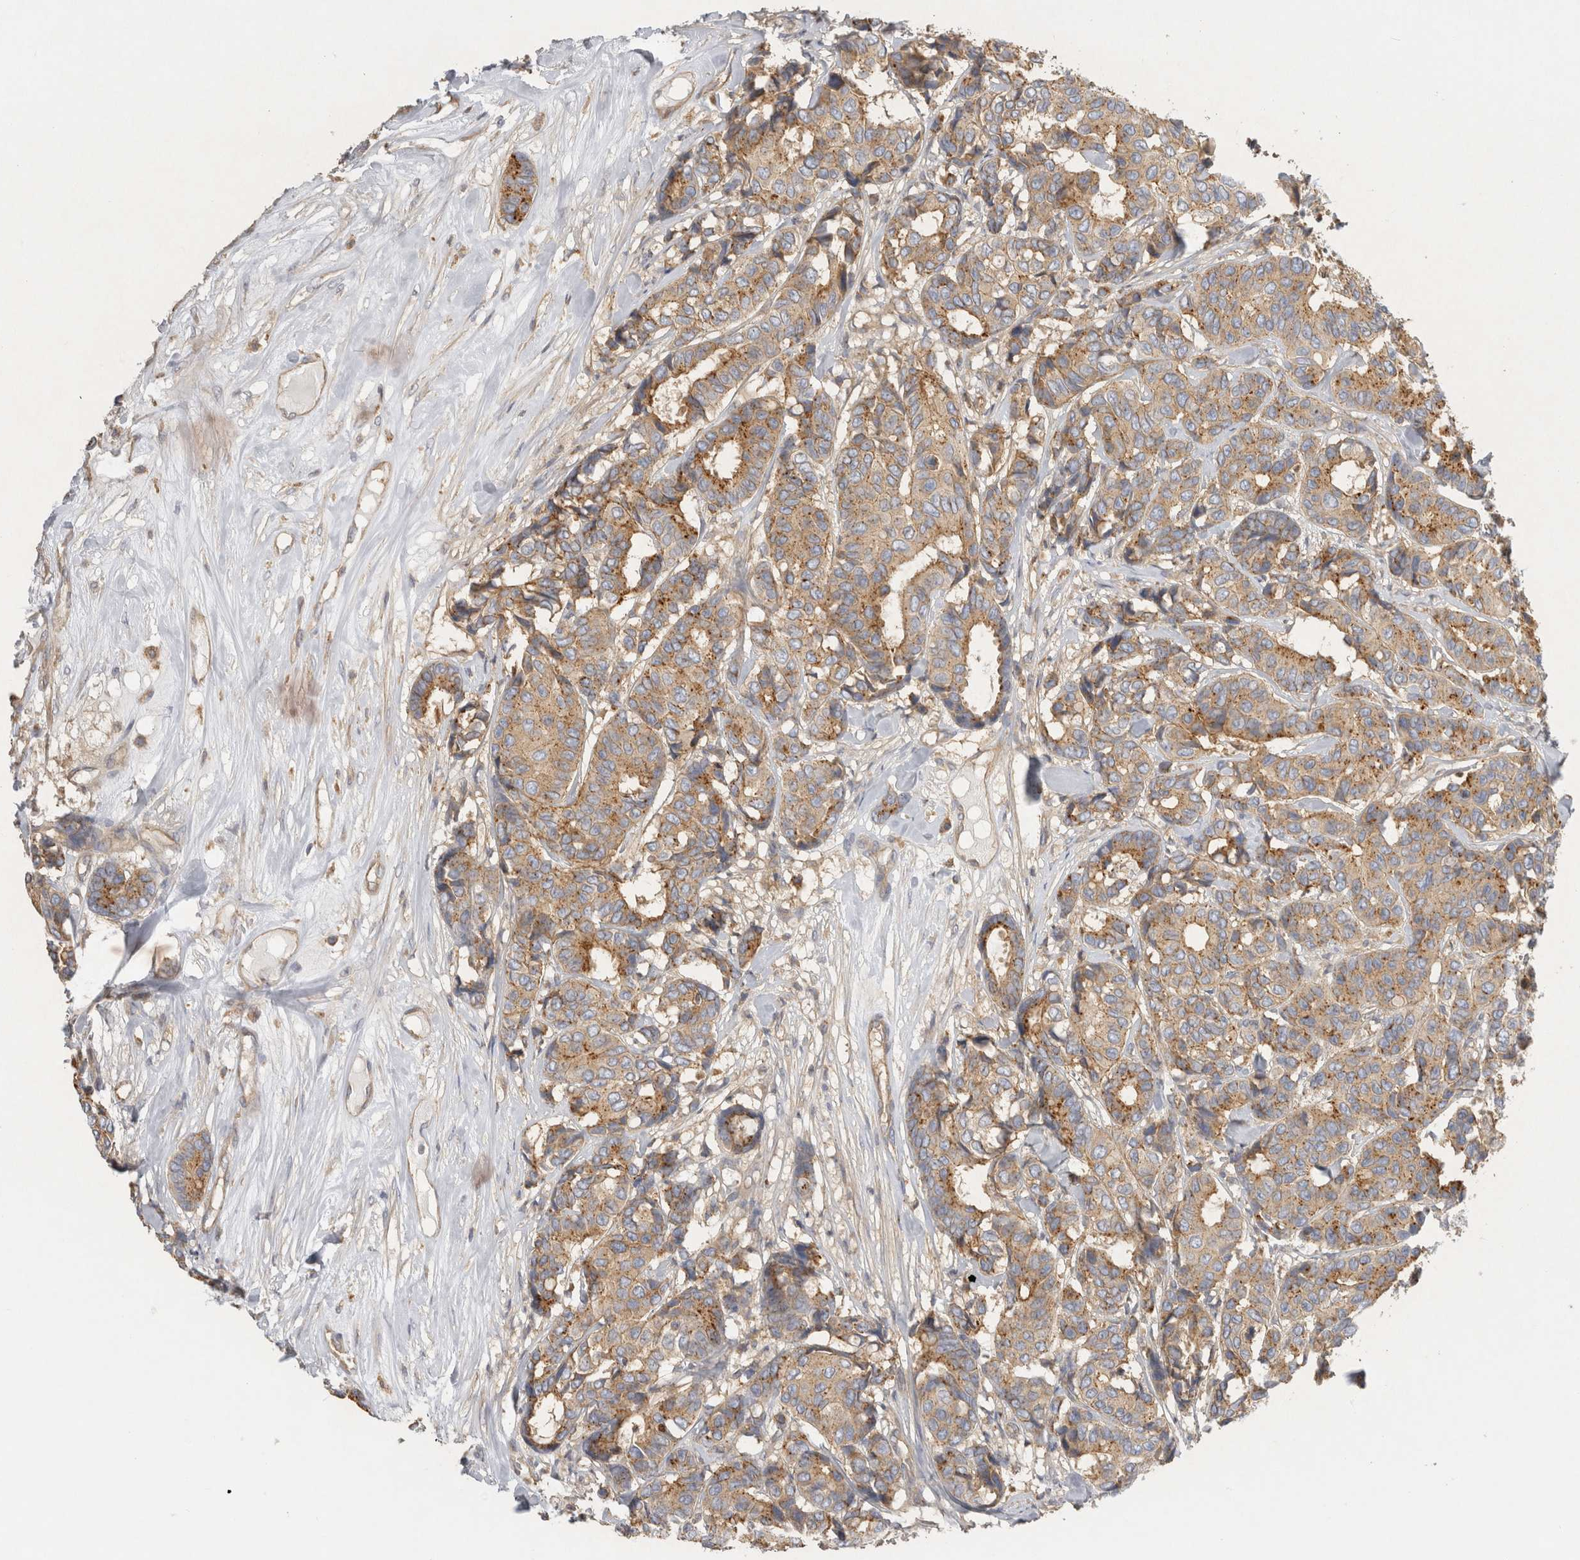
{"staining": {"intensity": "moderate", "quantity": ">75%", "location": "cytoplasmic/membranous"}, "tissue": "breast cancer", "cell_type": "Tumor cells", "image_type": "cancer", "snomed": [{"axis": "morphology", "description": "Duct carcinoma"}, {"axis": "topography", "description": "Breast"}], "caption": "An immunohistochemistry (IHC) image of tumor tissue is shown. Protein staining in brown shows moderate cytoplasmic/membranous positivity in breast cancer within tumor cells.", "gene": "CHMP6", "patient": {"sex": "female", "age": 87}}